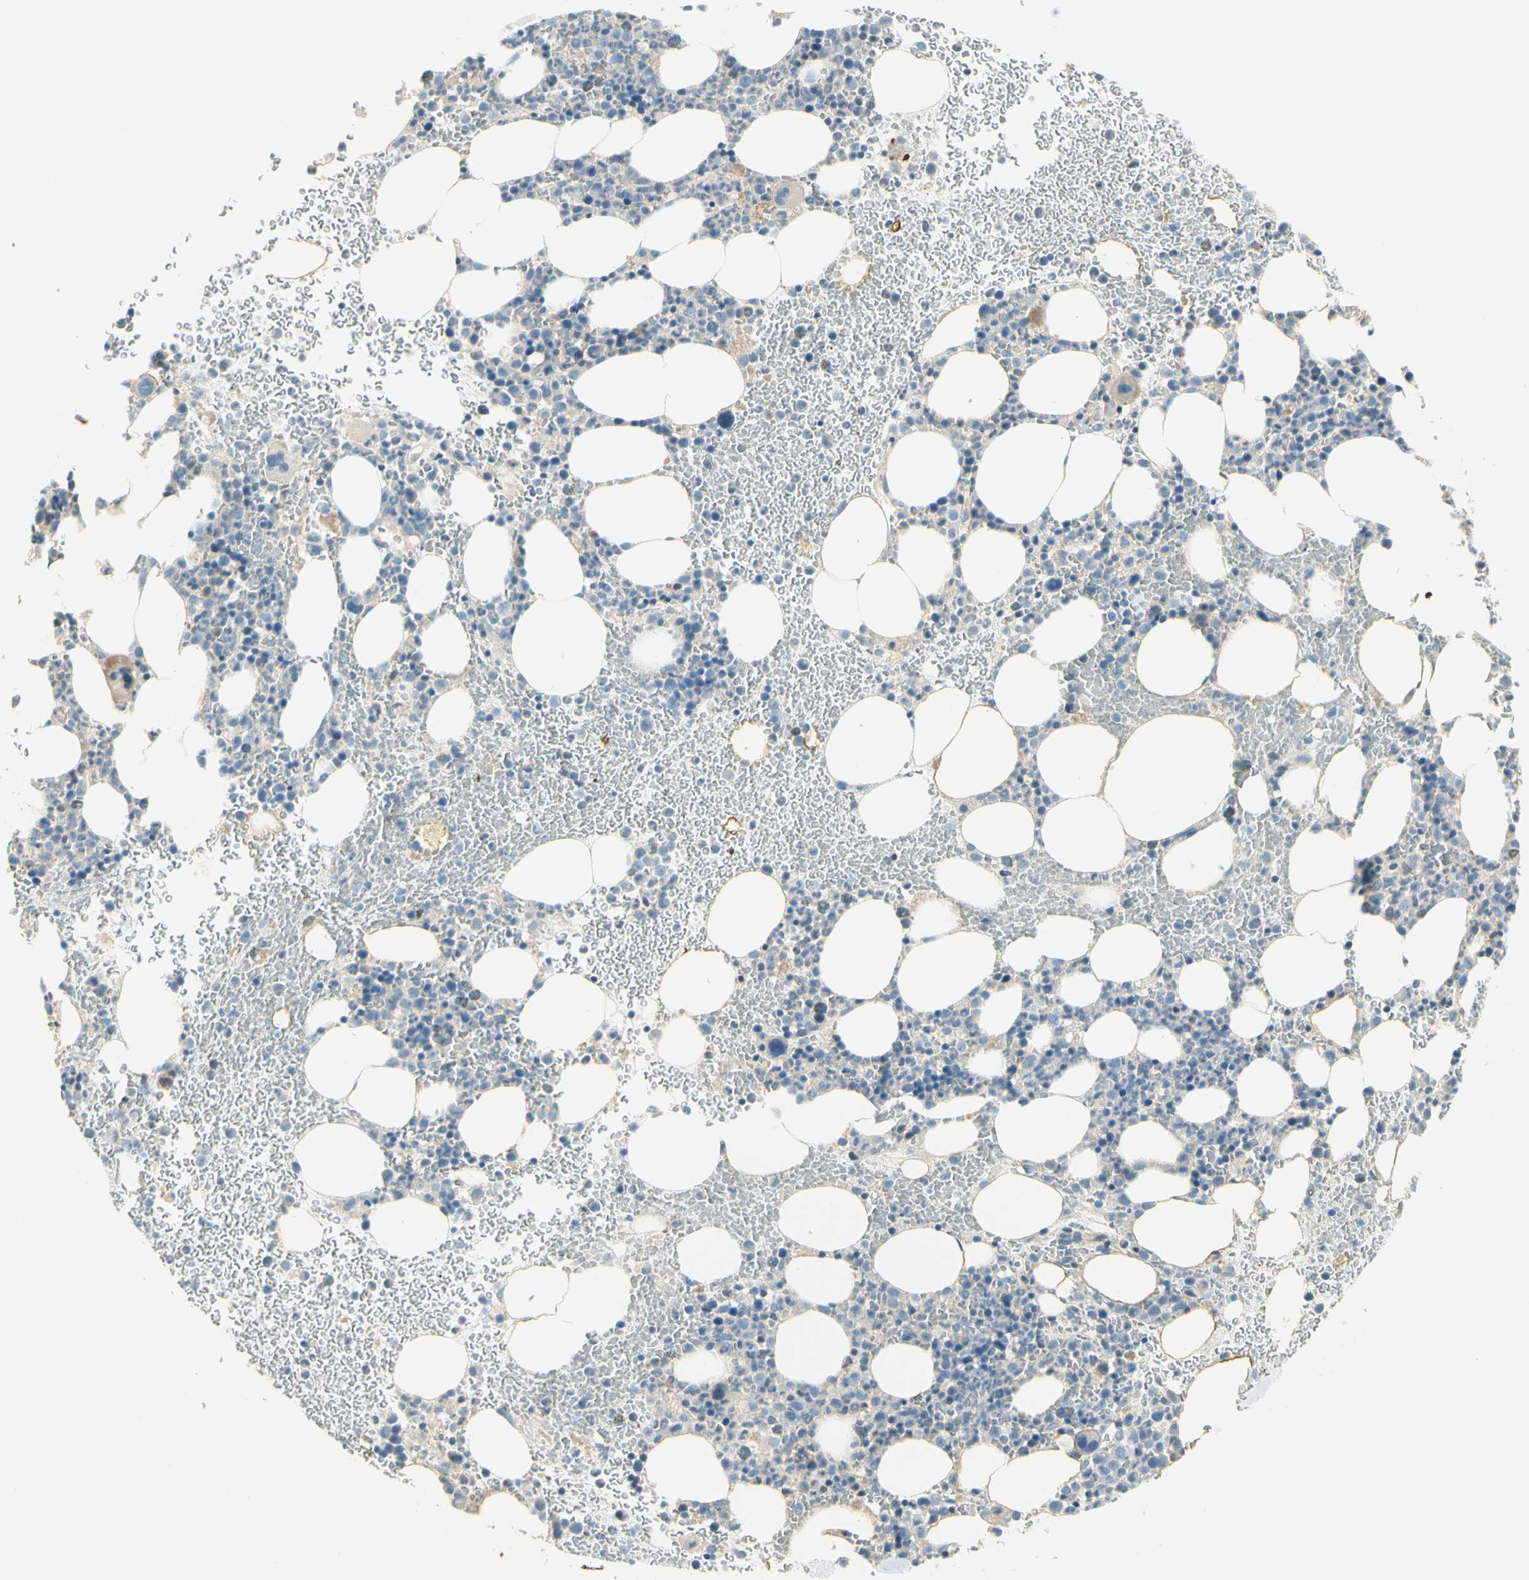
{"staining": {"intensity": "negative", "quantity": "none", "location": "none"}, "tissue": "bone marrow", "cell_type": "Hematopoietic cells", "image_type": "normal", "snomed": [{"axis": "morphology", "description": "Normal tissue, NOS"}, {"axis": "morphology", "description": "Inflammation, NOS"}, {"axis": "topography", "description": "Bone marrow"}], "caption": "This histopathology image is of unremarkable bone marrow stained with immunohistochemistry to label a protein in brown with the nuclei are counter-stained blue. There is no positivity in hematopoietic cells.", "gene": "ADGRA3", "patient": {"sex": "female", "age": 54}}